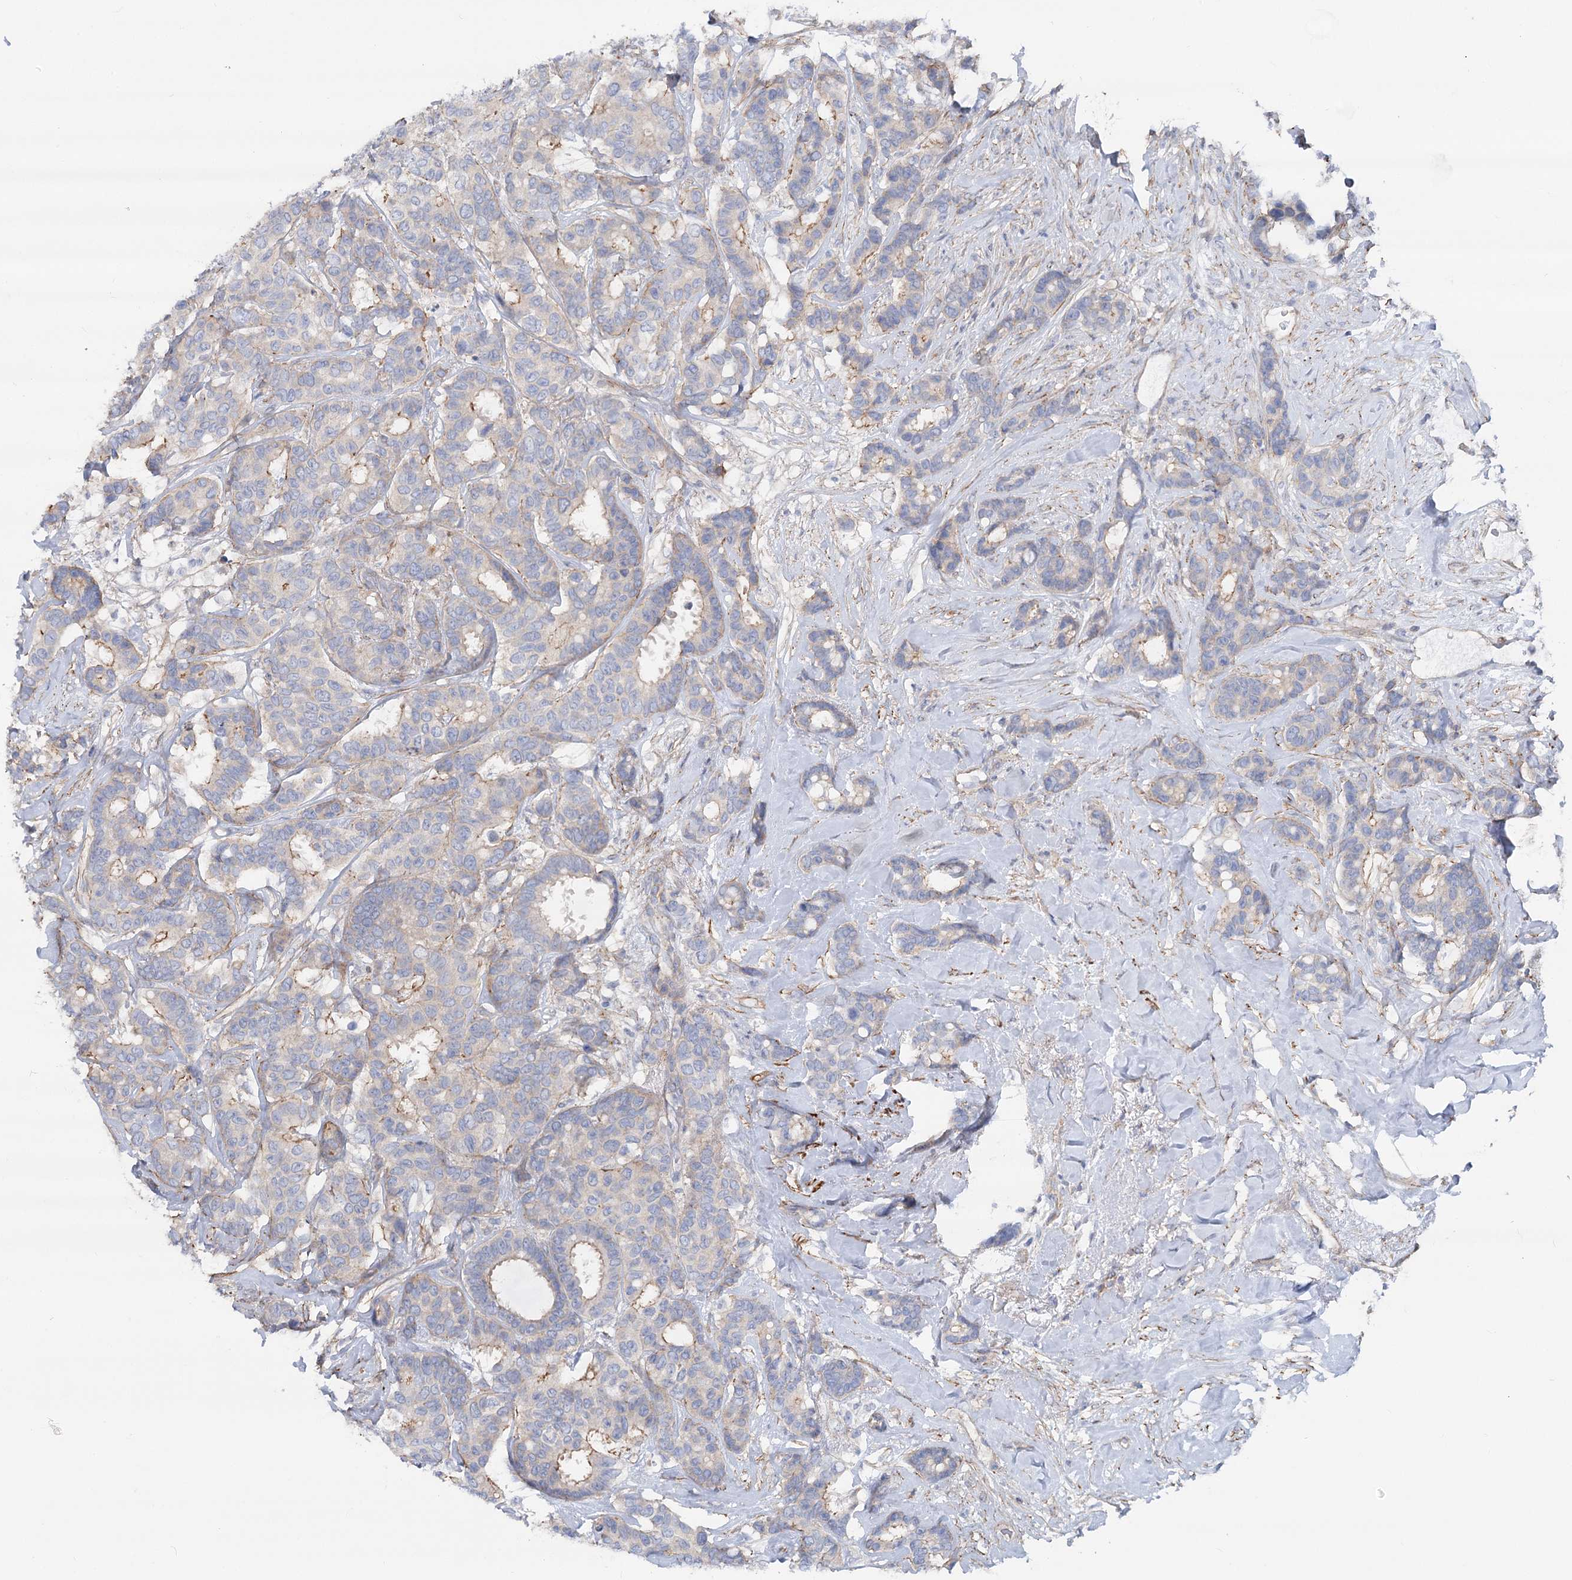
{"staining": {"intensity": "weak", "quantity": "<25%", "location": "cytoplasmic/membranous"}, "tissue": "breast cancer", "cell_type": "Tumor cells", "image_type": "cancer", "snomed": [{"axis": "morphology", "description": "Duct carcinoma"}, {"axis": "topography", "description": "Breast"}], "caption": "A histopathology image of breast cancer stained for a protein exhibits no brown staining in tumor cells.", "gene": "LARP1B", "patient": {"sex": "female", "age": 87}}